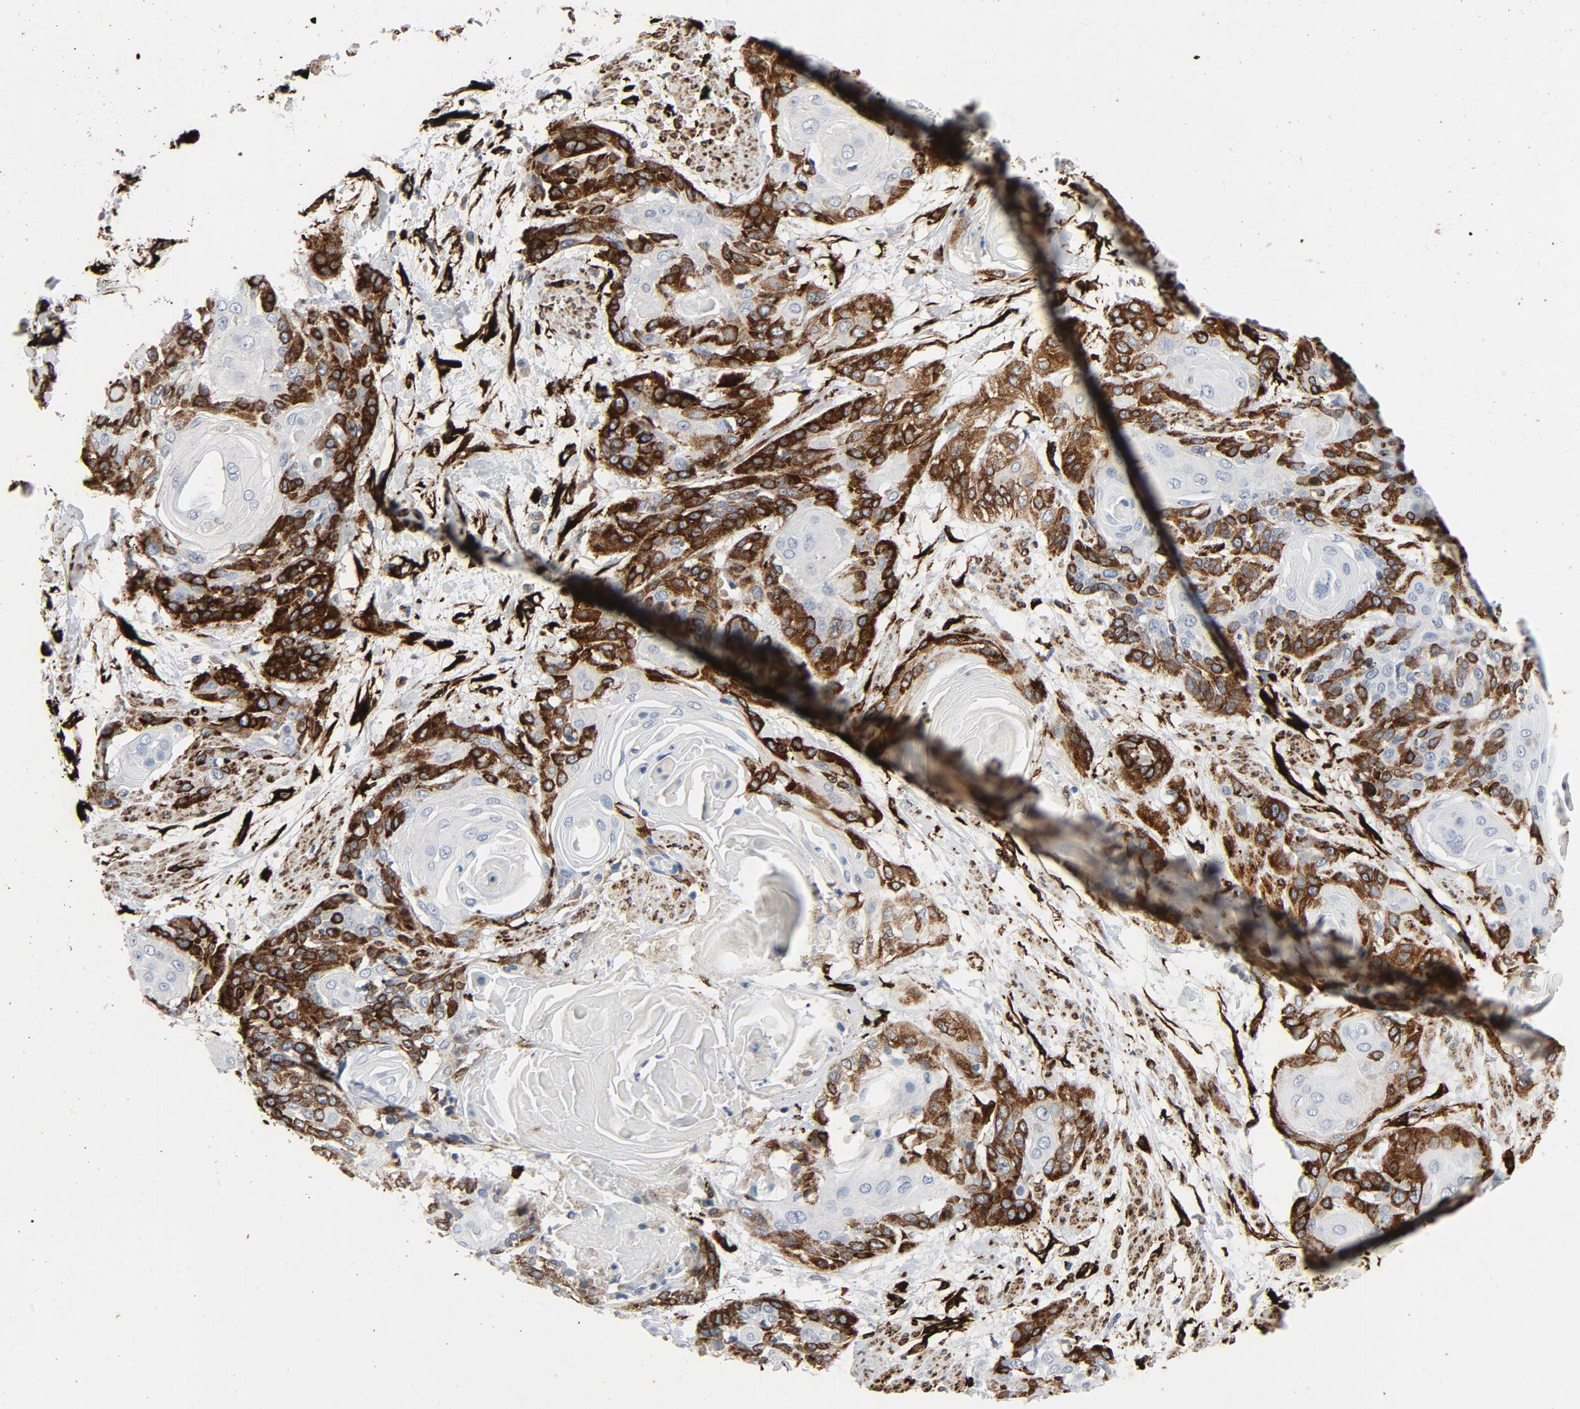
{"staining": {"intensity": "strong", "quantity": "25%-75%", "location": "cytoplasmic/membranous"}, "tissue": "cervical cancer", "cell_type": "Tumor cells", "image_type": "cancer", "snomed": [{"axis": "morphology", "description": "Squamous cell carcinoma, NOS"}, {"axis": "topography", "description": "Cervix"}], "caption": "This image demonstrates squamous cell carcinoma (cervical) stained with immunohistochemistry to label a protein in brown. The cytoplasmic/membranous of tumor cells show strong positivity for the protein. Nuclei are counter-stained blue.", "gene": "SERPINH1", "patient": {"sex": "female", "age": 57}}